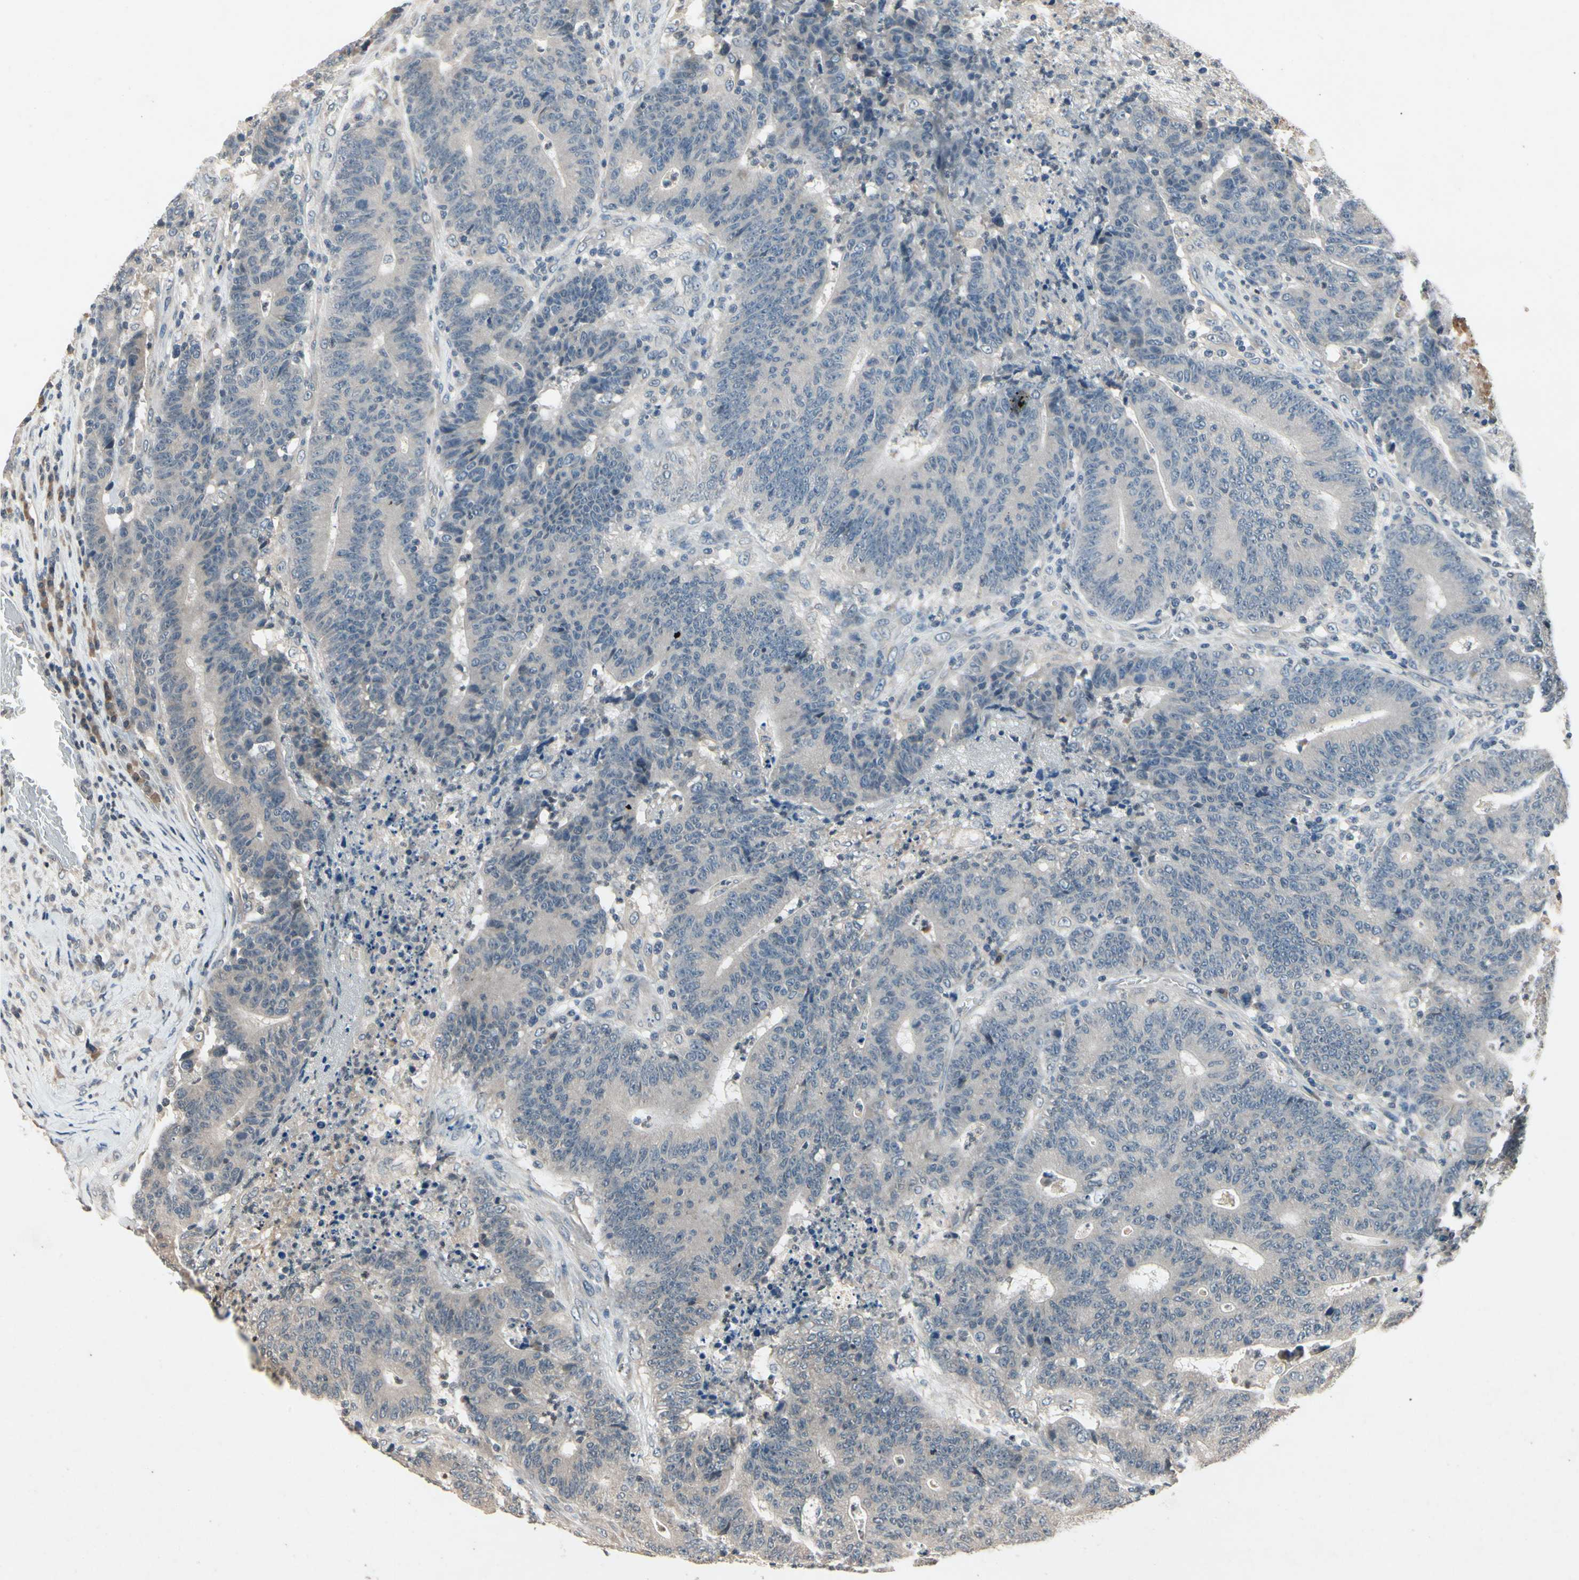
{"staining": {"intensity": "negative", "quantity": "none", "location": "none"}, "tissue": "colorectal cancer", "cell_type": "Tumor cells", "image_type": "cancer", "snomed": [{"axis": "morphology", "description": "Normal tissue, NOS"}, {"axis": "morphology", "description": "Adenocarcinoma, NOS"}, {"axis": "topography", "description": "Colon"}], "caption": "Human adenocarcinoma (colorectal) stained for a protein using immunohistochemistry reveals no positivity in tumor cells.", "gene": "DPY19L3", "patient": {"sex": "female", "age": 75}}